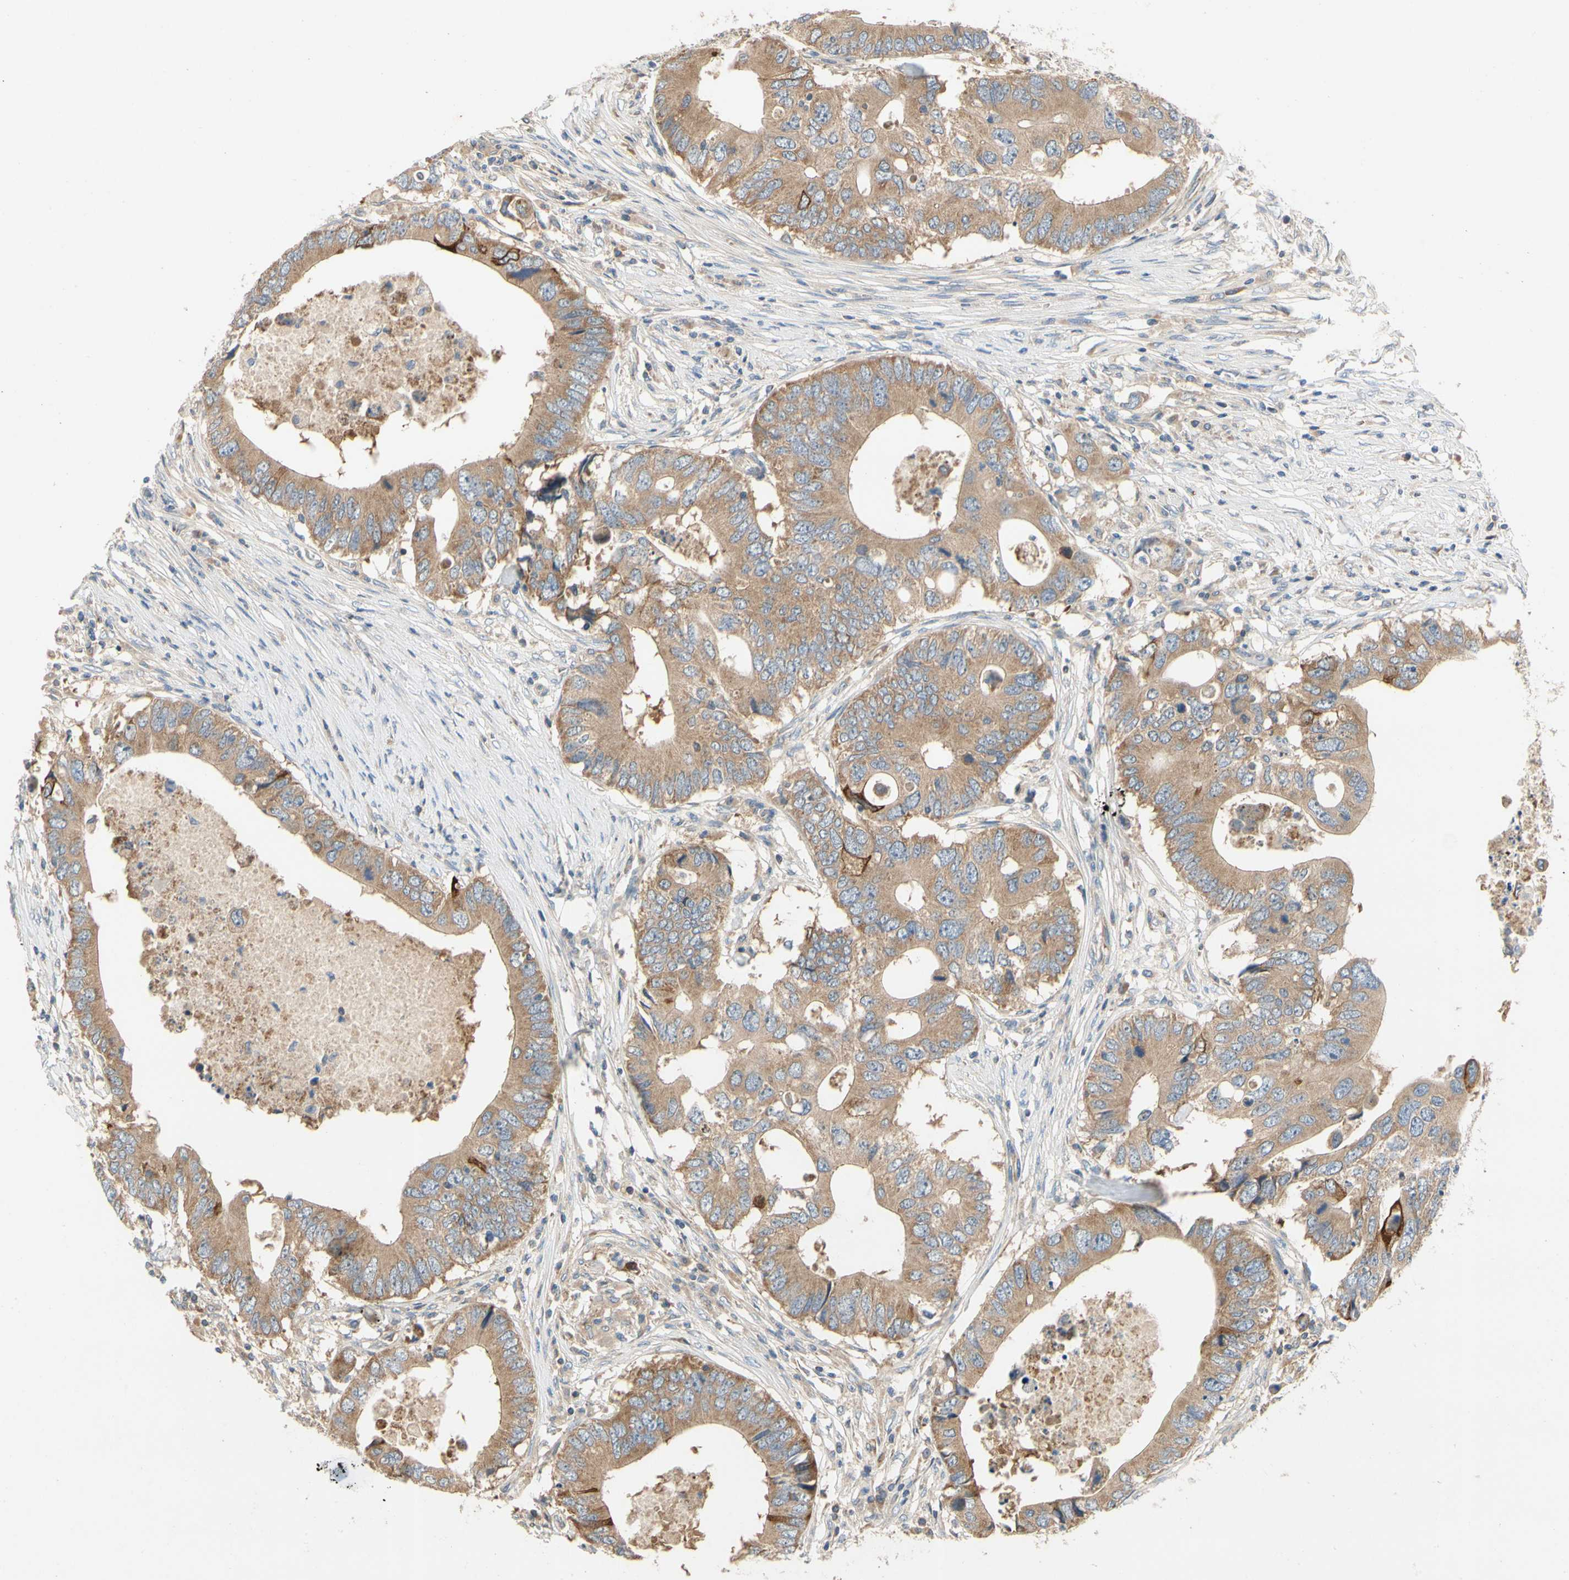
{"staining": {"intensity": "moderate", "quantity": ">75%", "location": "cytoplasmic/membranous"}, "tissue": "colorectal cancer", "cell_type": "Tumor cells", "image_type": "cancer", "snomed": [{"axis": "morphology", "description": "Adenocarcinoma, NOS"}, {"axis": "topography", "description": "Colon"}], "caption": "This photomicrograph demonstrates IHC staining of adenocarcinoma (colorectal), with medium moderate cytoplasmic/membranous staining in approximately >75% of tumor cells.", "gene": "KLHDC8B", "patient": {"sex": "male", "age": 71}}